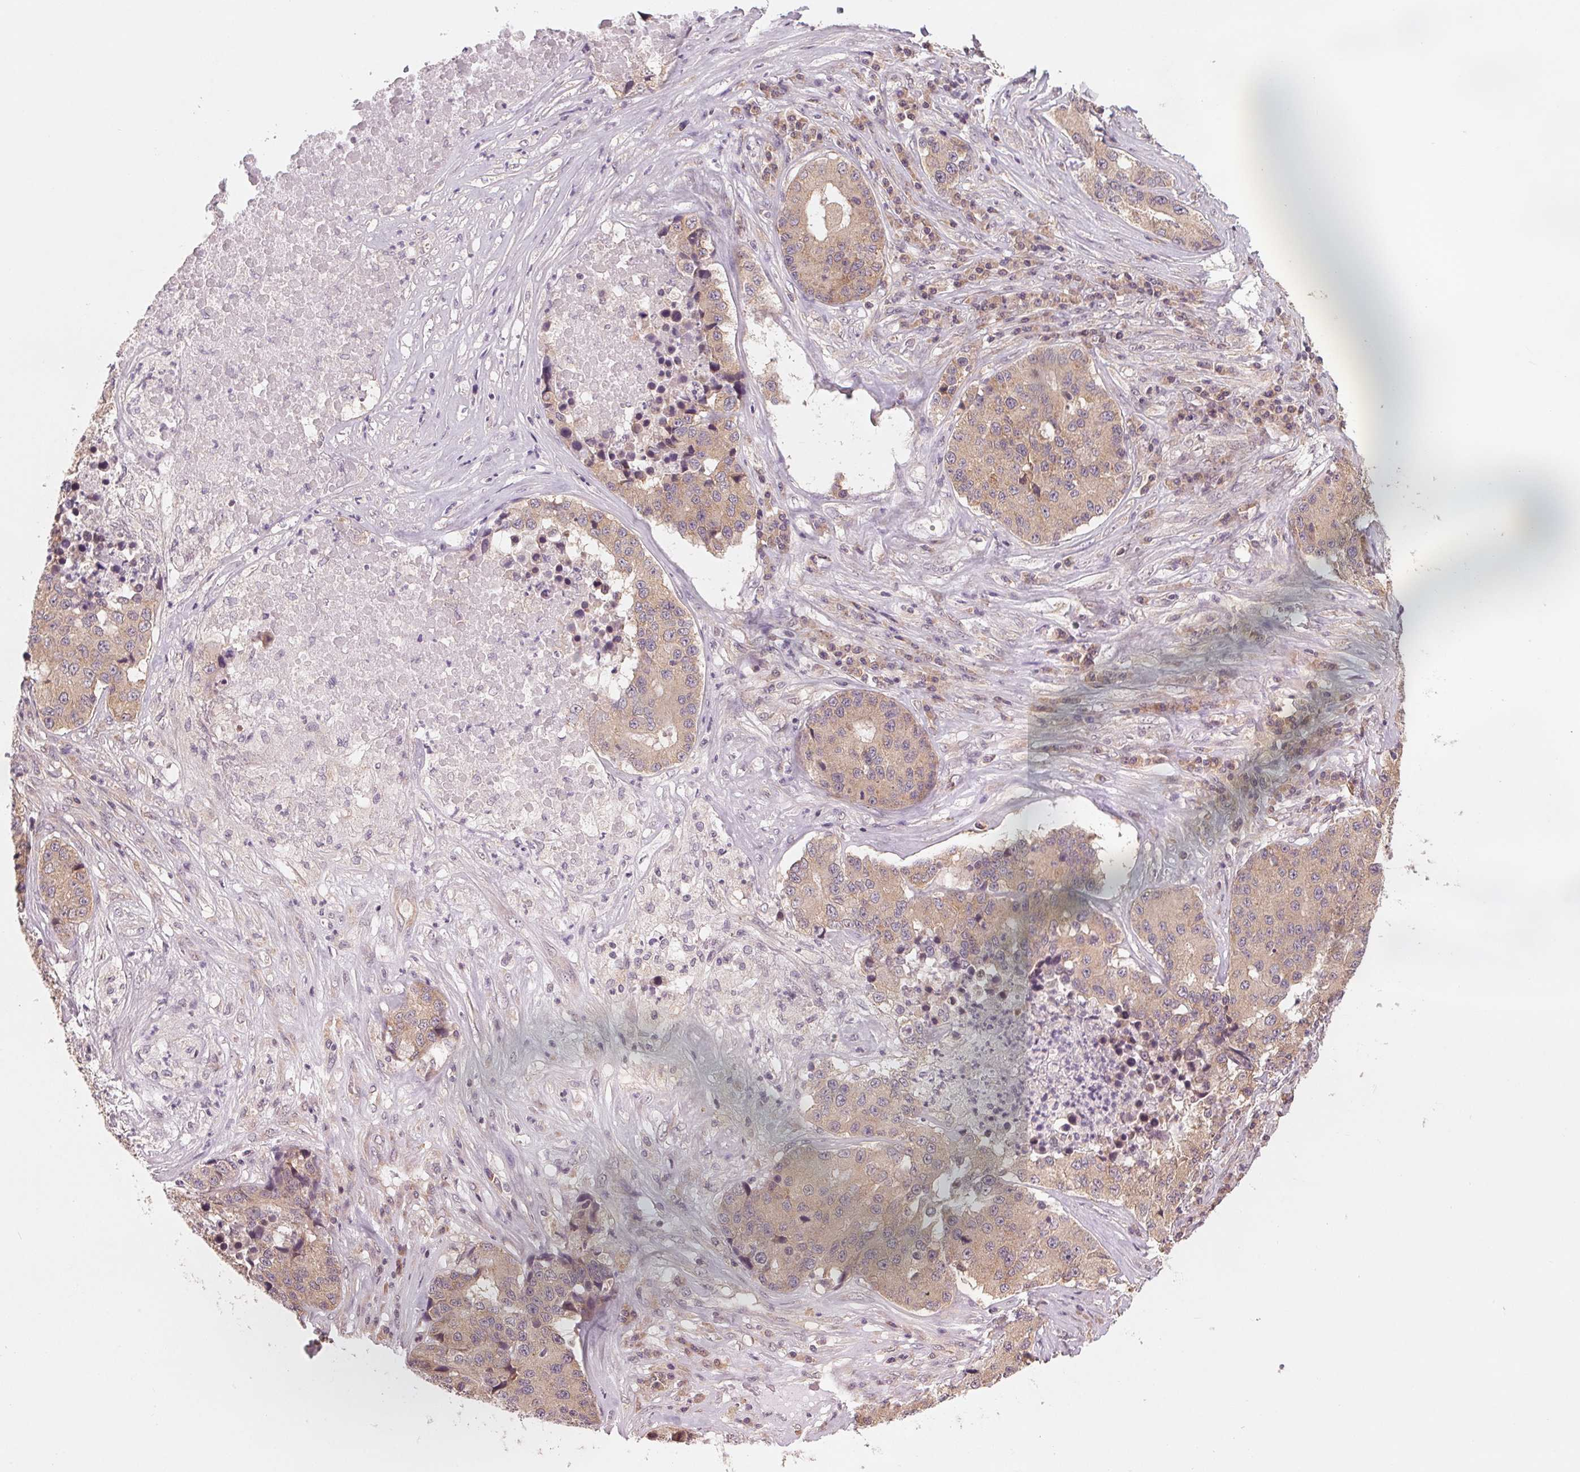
{"staining": {"intensity": "weak", "quantity": ">75%", "location": "cytoplasmic/membranous"}, "tissue": "stomach cancer", "cell_type": "Tumor cells", "image_type": "cancer", "snomed": [{"axis": "morphology", "description": "Adenocarcinoma, NOS"}, {"axis": "topography", "description": "Stomach"}], "caption": "Human stomach adenocarcinoma stained with a brown dye displays weak cytoplasmic/membranous positive expression in about >75% of tumor cells.", "gene": "GIGYF2", "patient": {"sex": "male", "age": 71}}